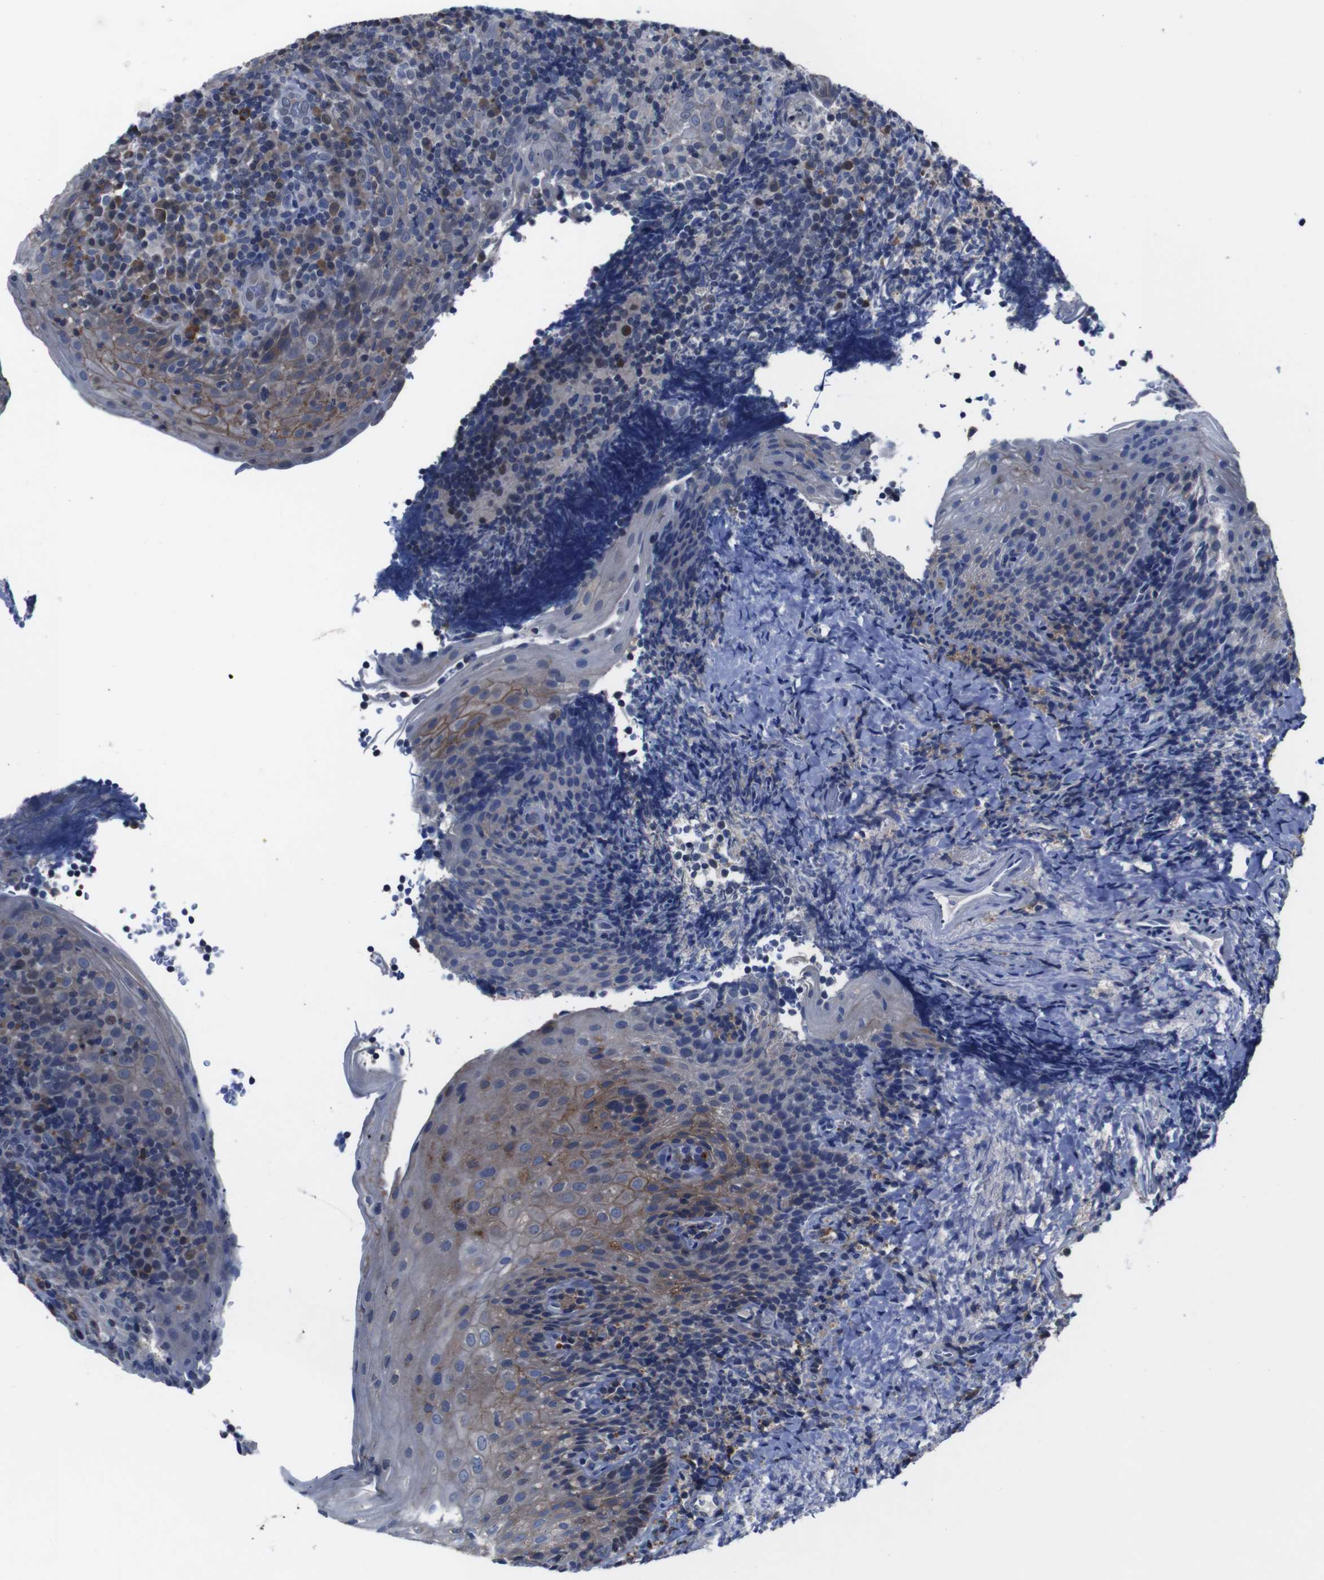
{"staining": {"intensity": "weak", "quantity": "<25%", "location": "cytoplasmic/membranous"}, "tissue": "tonsil", "cell_type": "Germinal center cells", "image_type": "normal", "snomed": [{"axis": "morphology", "description": "Normal tissue, NOS"}, {"axis": "topography", "description": "Tonsil"}], "caption": "Immunohistochemistry photomicrograph of normal human tonsil stained for a protein (brown), which displays no staining in germinal center cells.", "gene": "SEMA4B", "patient": {"sex": "male", "age": 37}}